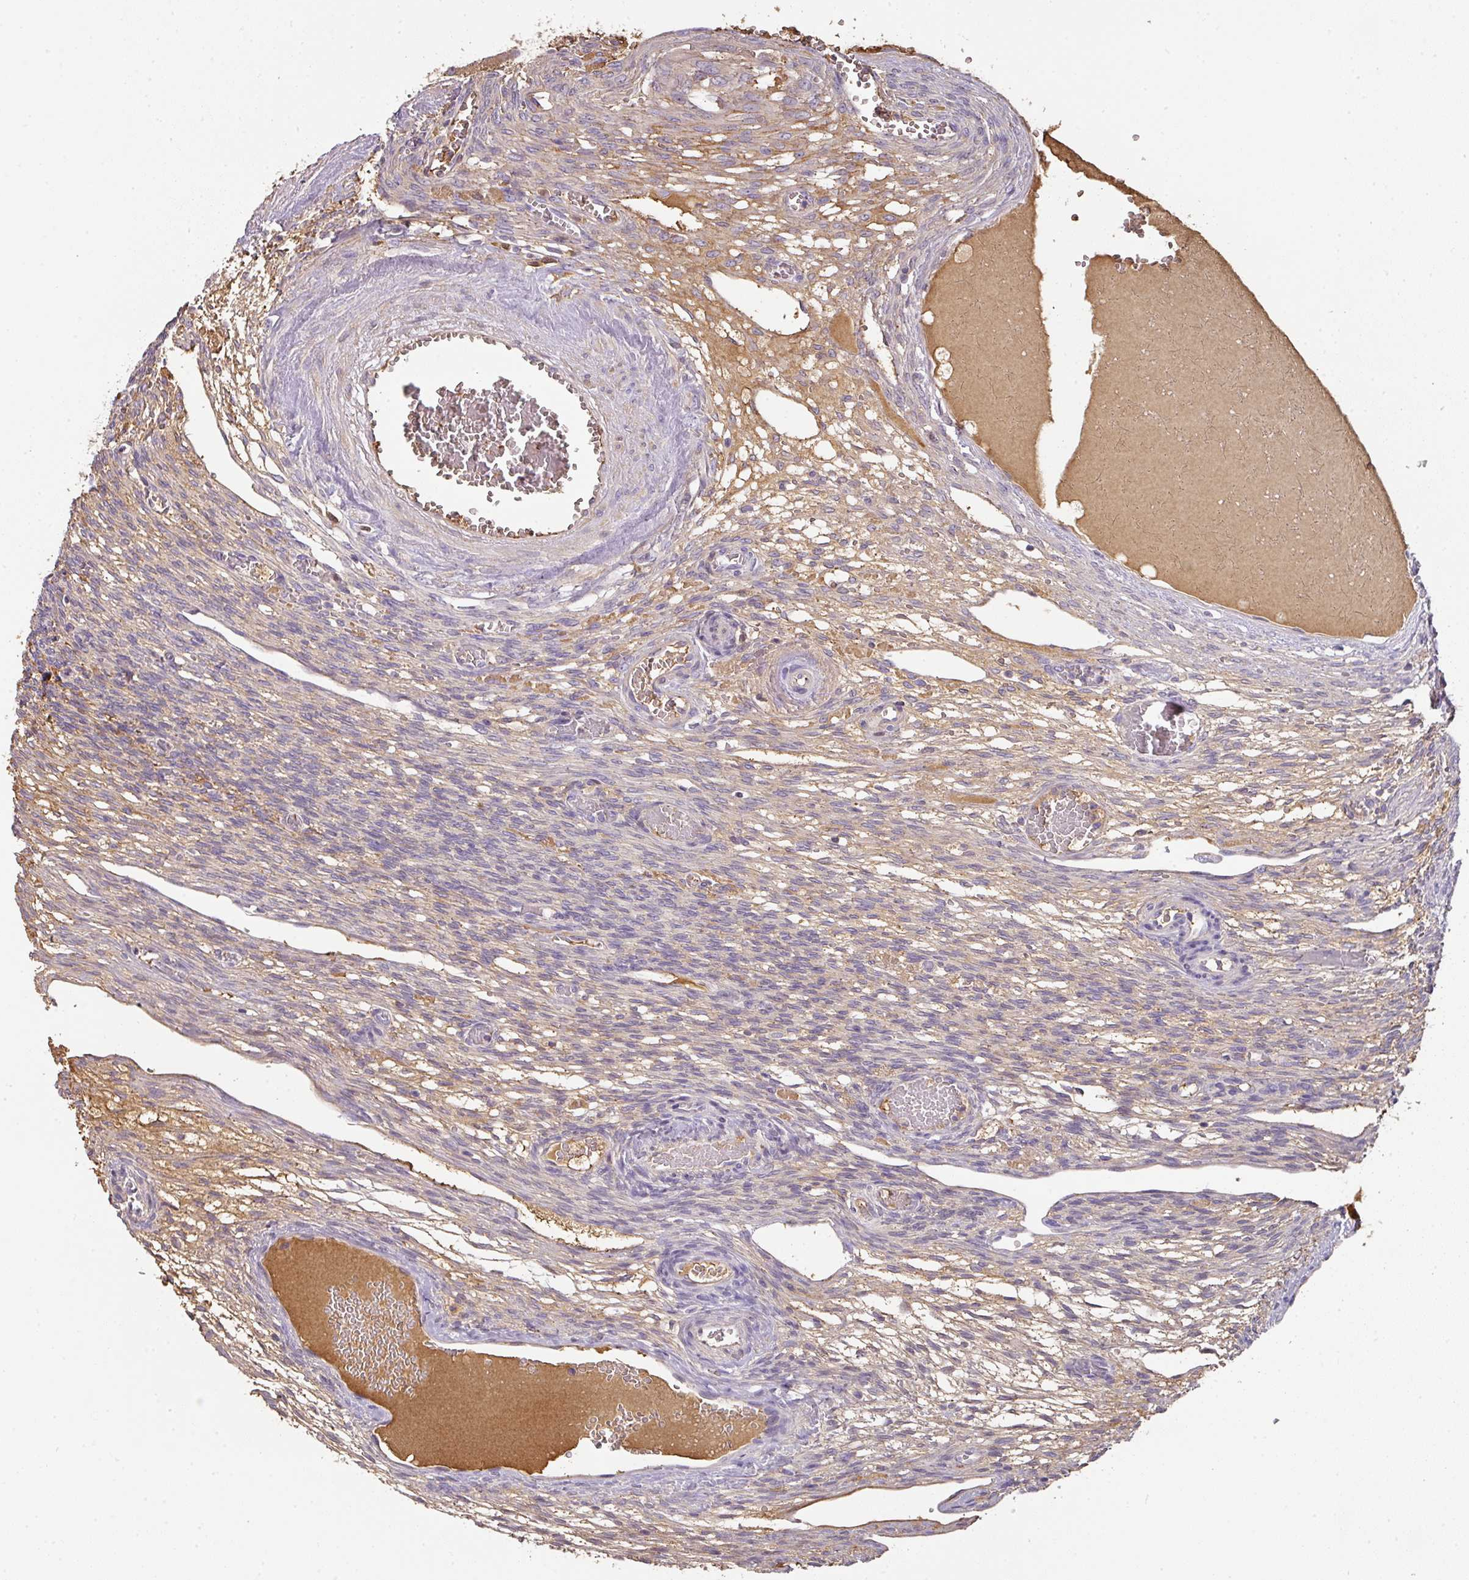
{"staining": {"intensity": "negative", "quantity": "none", "location": "none"}, "tissue": "ovary", "cell_type": "Follicle cells", "image_type": "normal", "snomed": [{"axis": "morphology", "description": "Normal tissue, NOS"}, {"axis": "topography", "description": "Ovary"}], "caption": "DAB (3,3'-diaminobenzidine) immunohistochemical staining of benign ovary reveals no significant staining in follicle cells.", "gene": "CCZ1B", "patient": {"sex": "female", "age": 67}}